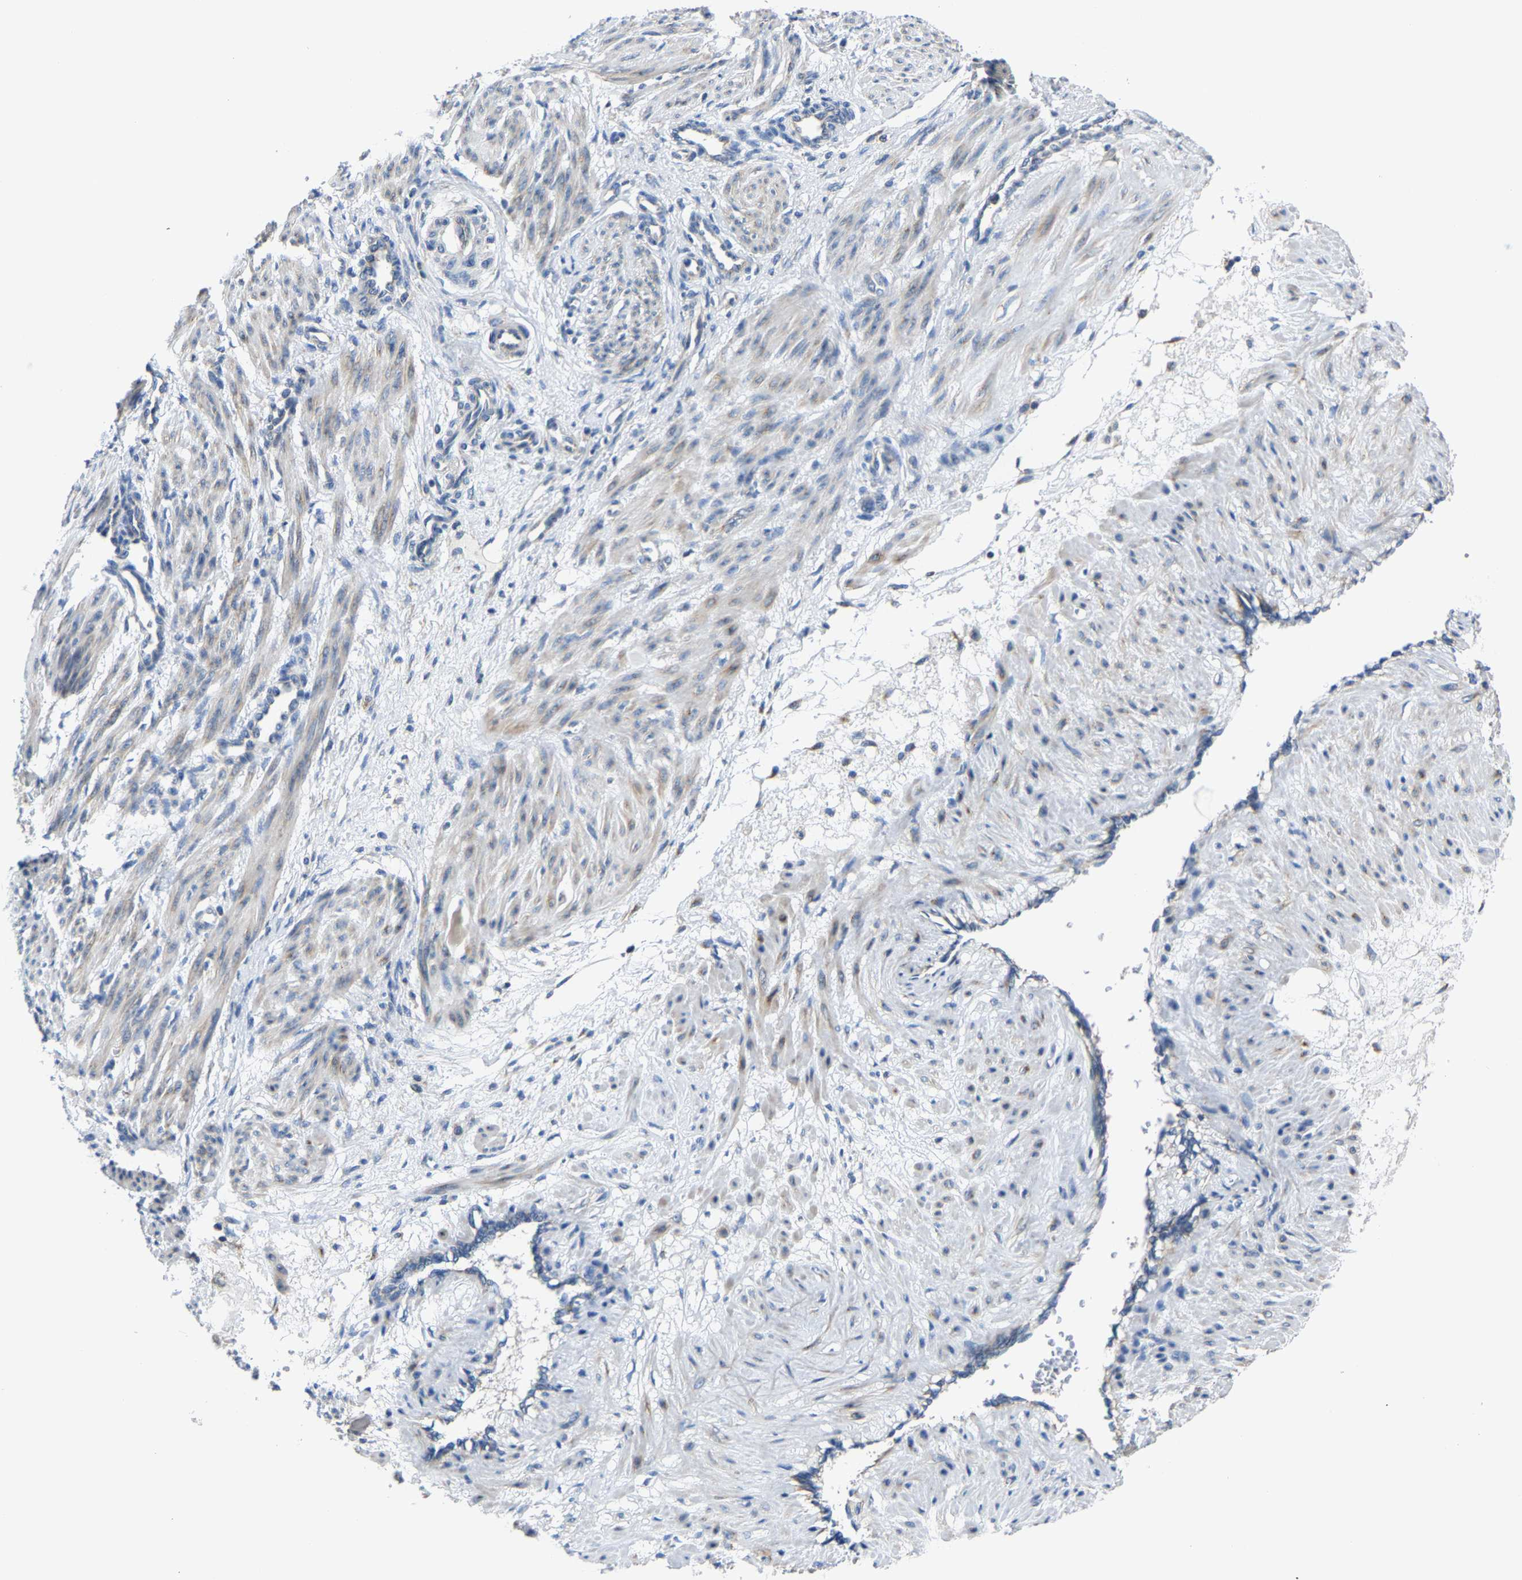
{"staining": {"intensity": "weak", "quantity": "25%-75%", "location": "cytoplasmic/membranous"}, "tissue": "smooth muscle", "cell_type": "Smooth muscle cells", "image_type": "normal", "snomed": [{"axis": "morphology", "description": "Normal tissue, NOS"}, {"axis": "topography", "description": "Endometrium"}], "caption": "A brown stain shows weak cytoplasmic/membranous expression of a protein in smooth muscle cells of benign human smooth muscle. (DAB = brown stain, brightfield microscopy at high magnification).", "gene": "G3BP2", "patient": {"sex": "female", "age": 33}}